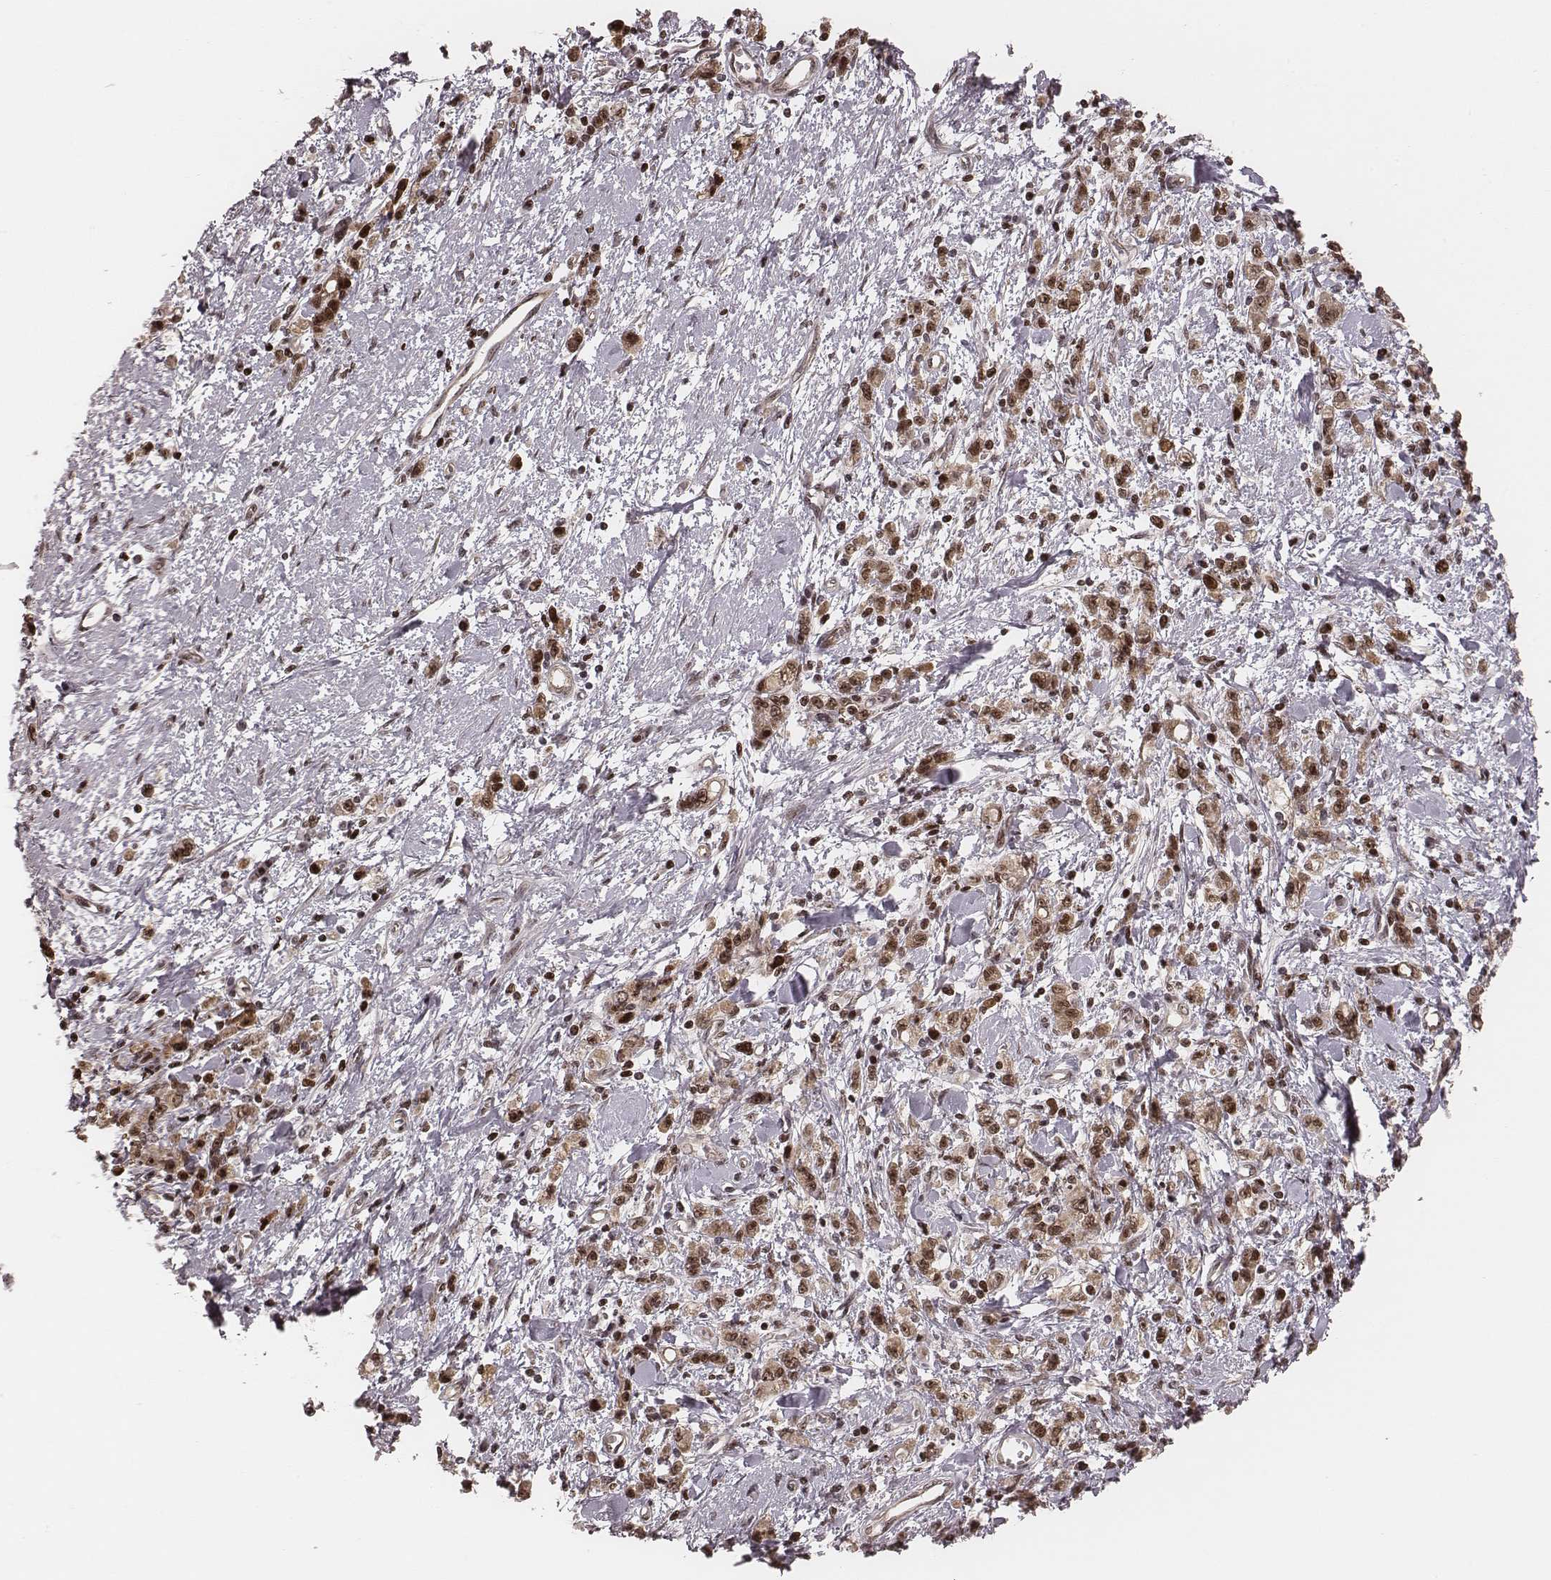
{"staining": {"intensity": "moderate", "quantity": ">75%", "location": "cytoplasmic/membranous,nuclear"}, "tissue": "stomach cancer", "cell_type": "Tumor cells", "image_type": "cancer", "snomed": [{"axis": "morphology", "description": "Adenocarcinoma, NOS"}, {"axis": "topography", "description": "Stomach"}], "caption": "High-magnification brightfield microscopy of adenocarcinoma (stomach) stained with DAB (3,3'-diaminobenzidine) (brown) and counterstained with hematoxylin (blue). tumor cells exhibit moderate cytoplasmic/membranous and nuclear staining is identified in about>75% of cells.", "gene": "VRK3", "patient": {"sex": "male", "age": 77}}